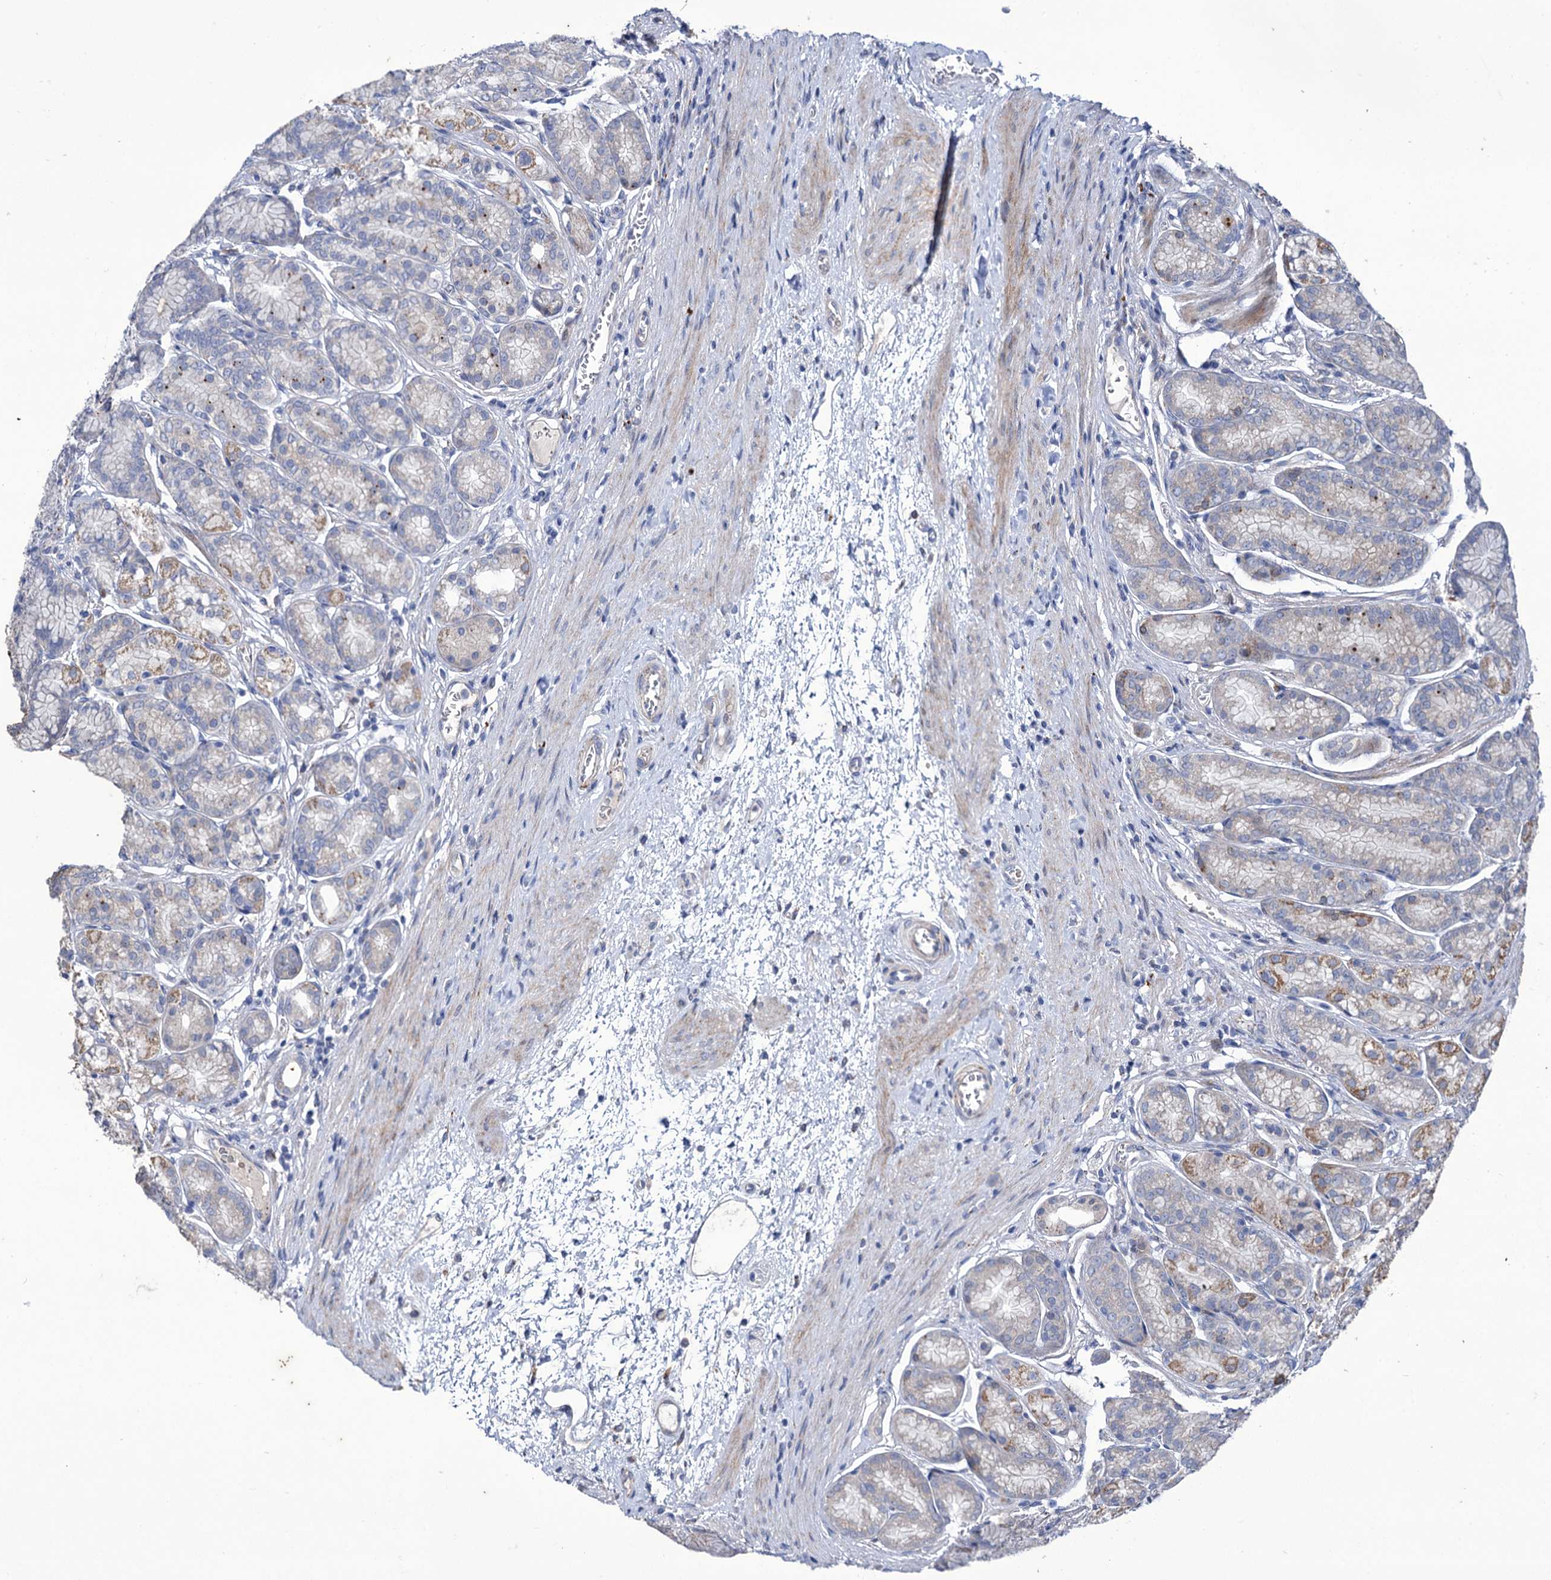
{"staining": {"intensity": "weak", "quantity": "<25%", "location": "cytoplasmic/membranous"}, "tissue": "stomach", "cell_type": "Glandular cells", "image_type": "normal", "snomed": [{"axis": "morphology", "description": "Normal tissue, NOS"}, {"axis": "morphology", "description": "Adenocarcinoma, NOS"}, {"axis": "morphology", "description": "Adenocarcinoma, High grade"}, {"axis": "topography", "description": "Stomach, upper"}, {"axis": "topography", "description": "Stomach"}], "caption": "A histopathology image of human stomach is negative for staining in glandular cells. The staining is performed using DAB brown chromogen with nuclei counter-stained in using hematoxylin.", "gene": "TUBGCP5", "patient": {"sex": "female", "age": 65}}